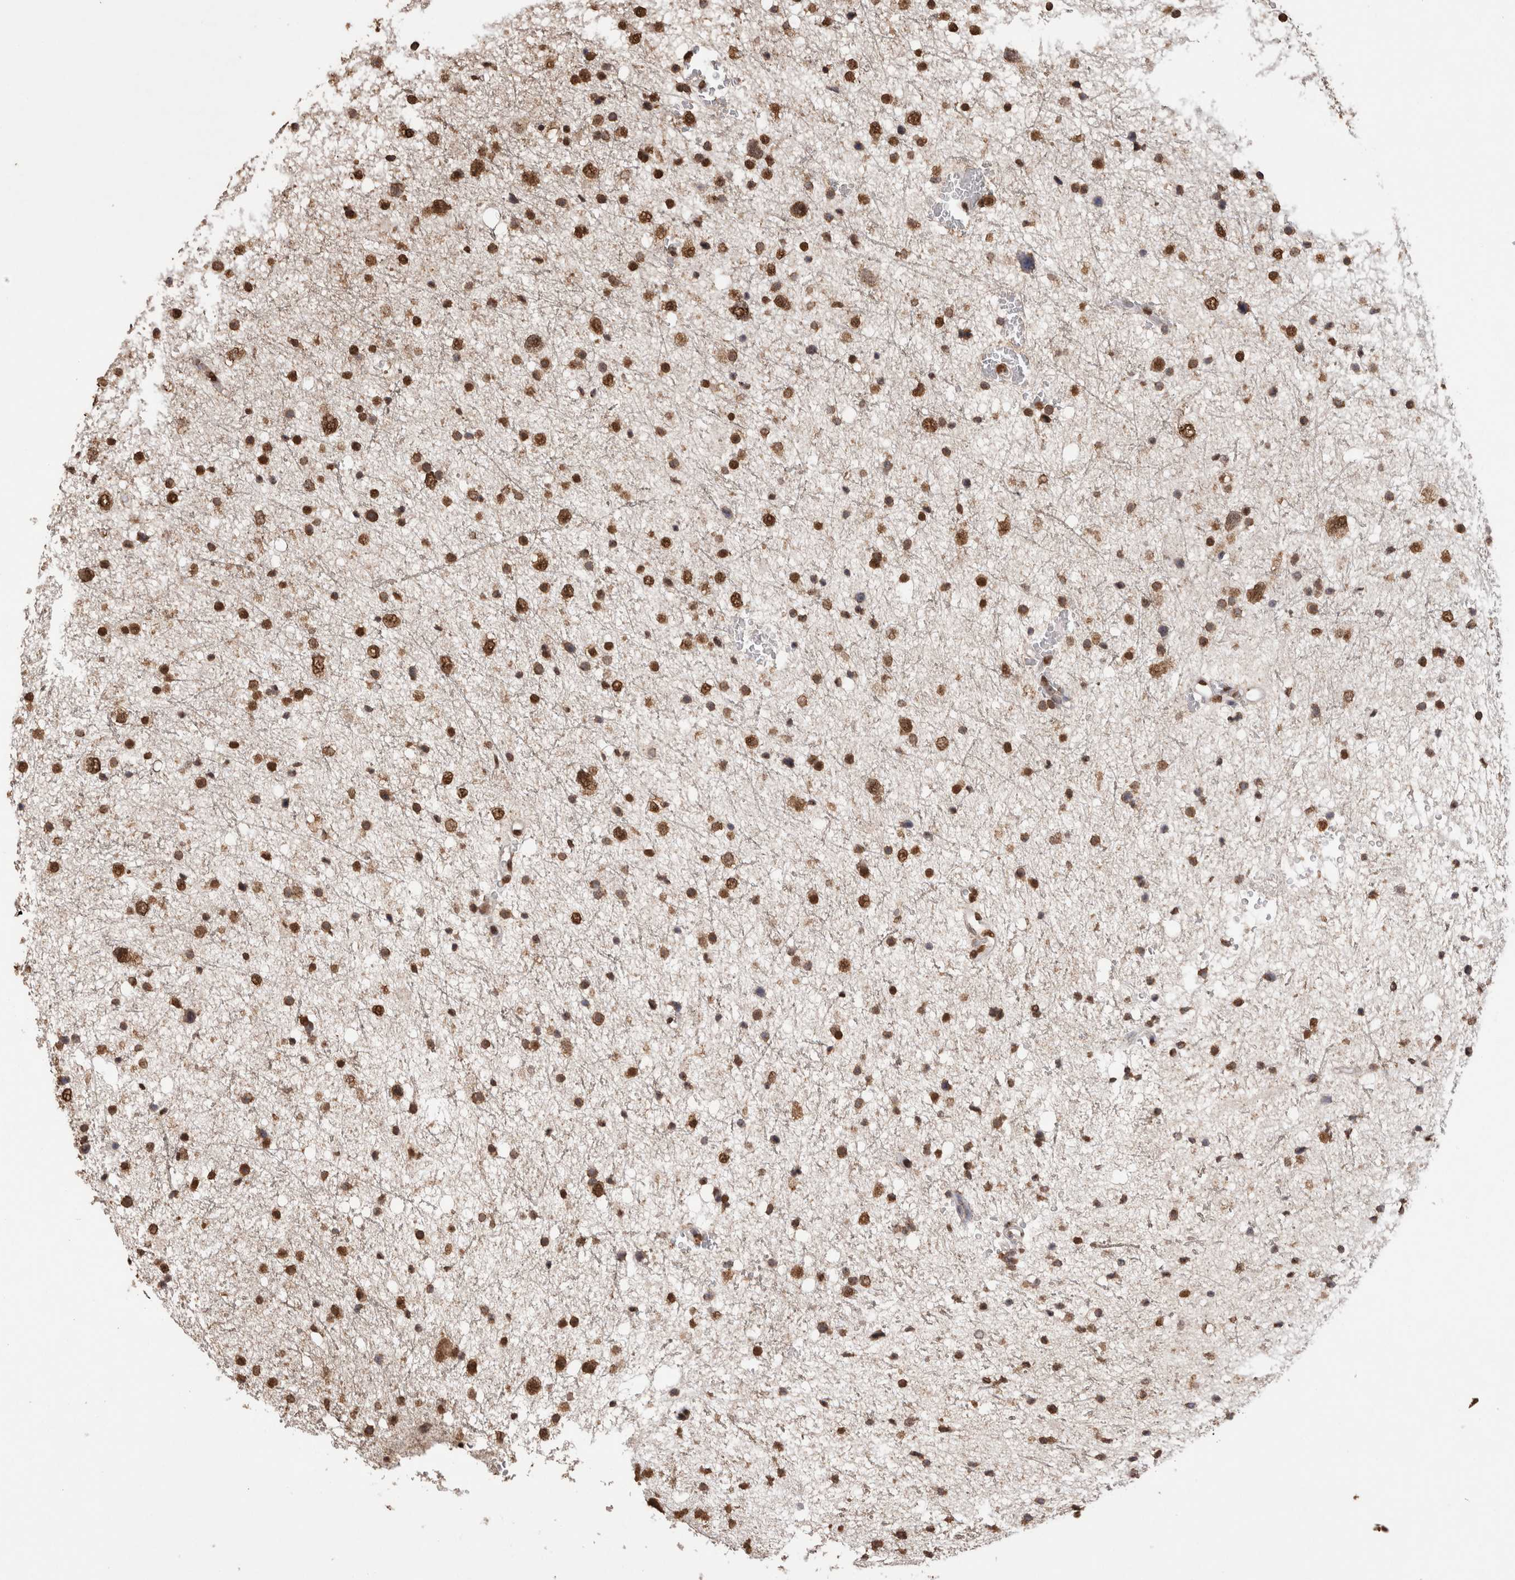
{"staining": {"intensity": "strong", "quantity": ">75%", "location": "nuclear"}, "tissue": "glioma", "cell_type": "Tumor cells", "image_type": "cancer", "snomed": [{"axis": "morphology", "description": "Glioma, malignant, Low grade"}, {"axis": "topography", "description": "Brain"}], "caption": "Tumor cells show high levels of strong nuclear staining in about >75% of cells in human glioma.", "gene": "NTHL1", "patient": {"sex": "female", "age": 37}}